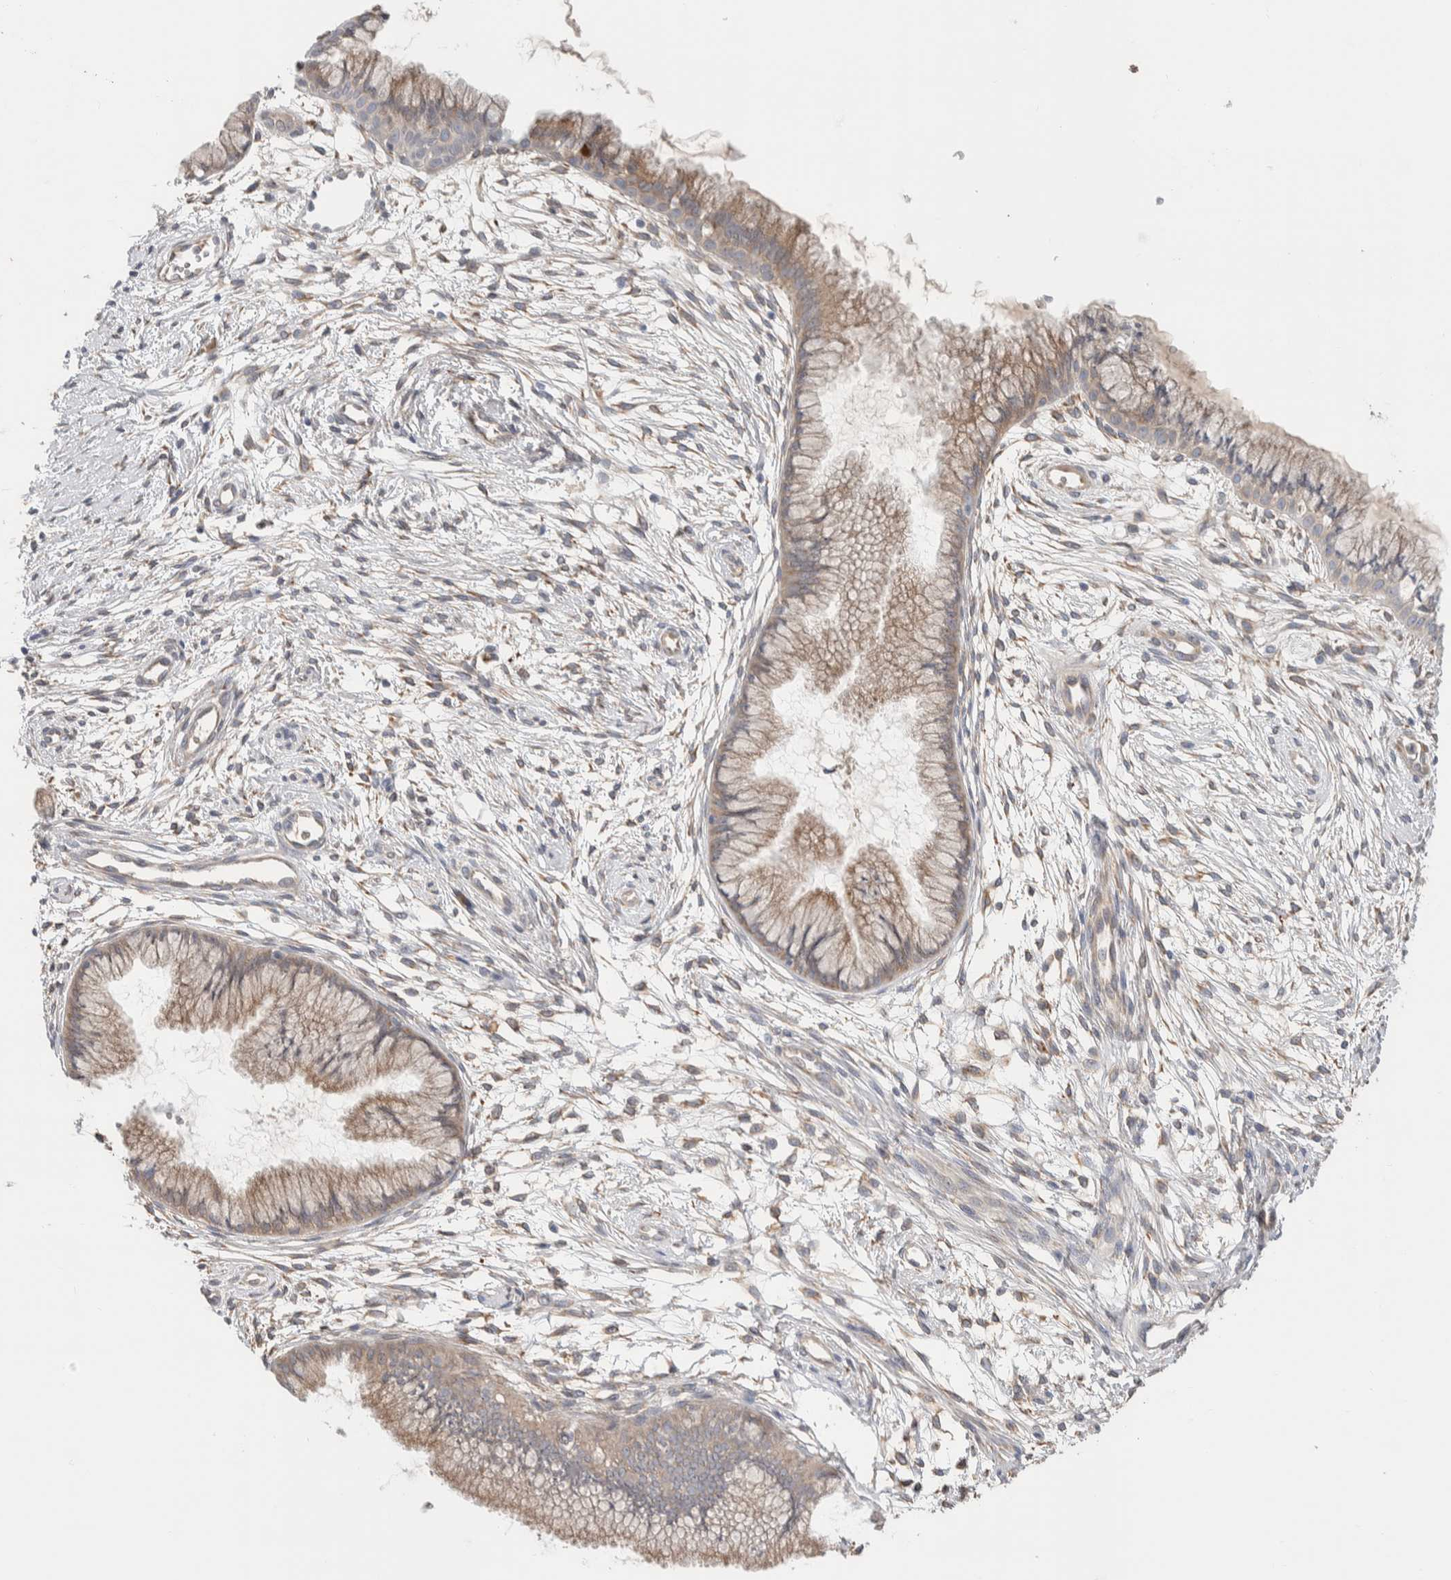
{"staining": {"intensity": "weak", "quantity": ">75%", "location": "cytoplasmic/membranous"}, "tissue": "cervix", "cell_type": "Glandular cells", "image_type": "normal", "snomed": [{"axis": "morphology", "description": "Normal tissue, NOS"}, {"axis": "topography", "description": "Cervix"}], "caption": "Glandular cells show low levels of weak cytoplasmic/membranous positivity in approximately >75% of cells in normal cervix.", "gene": "RUSF1", "patient": {"sex": "female", "age": 39}}